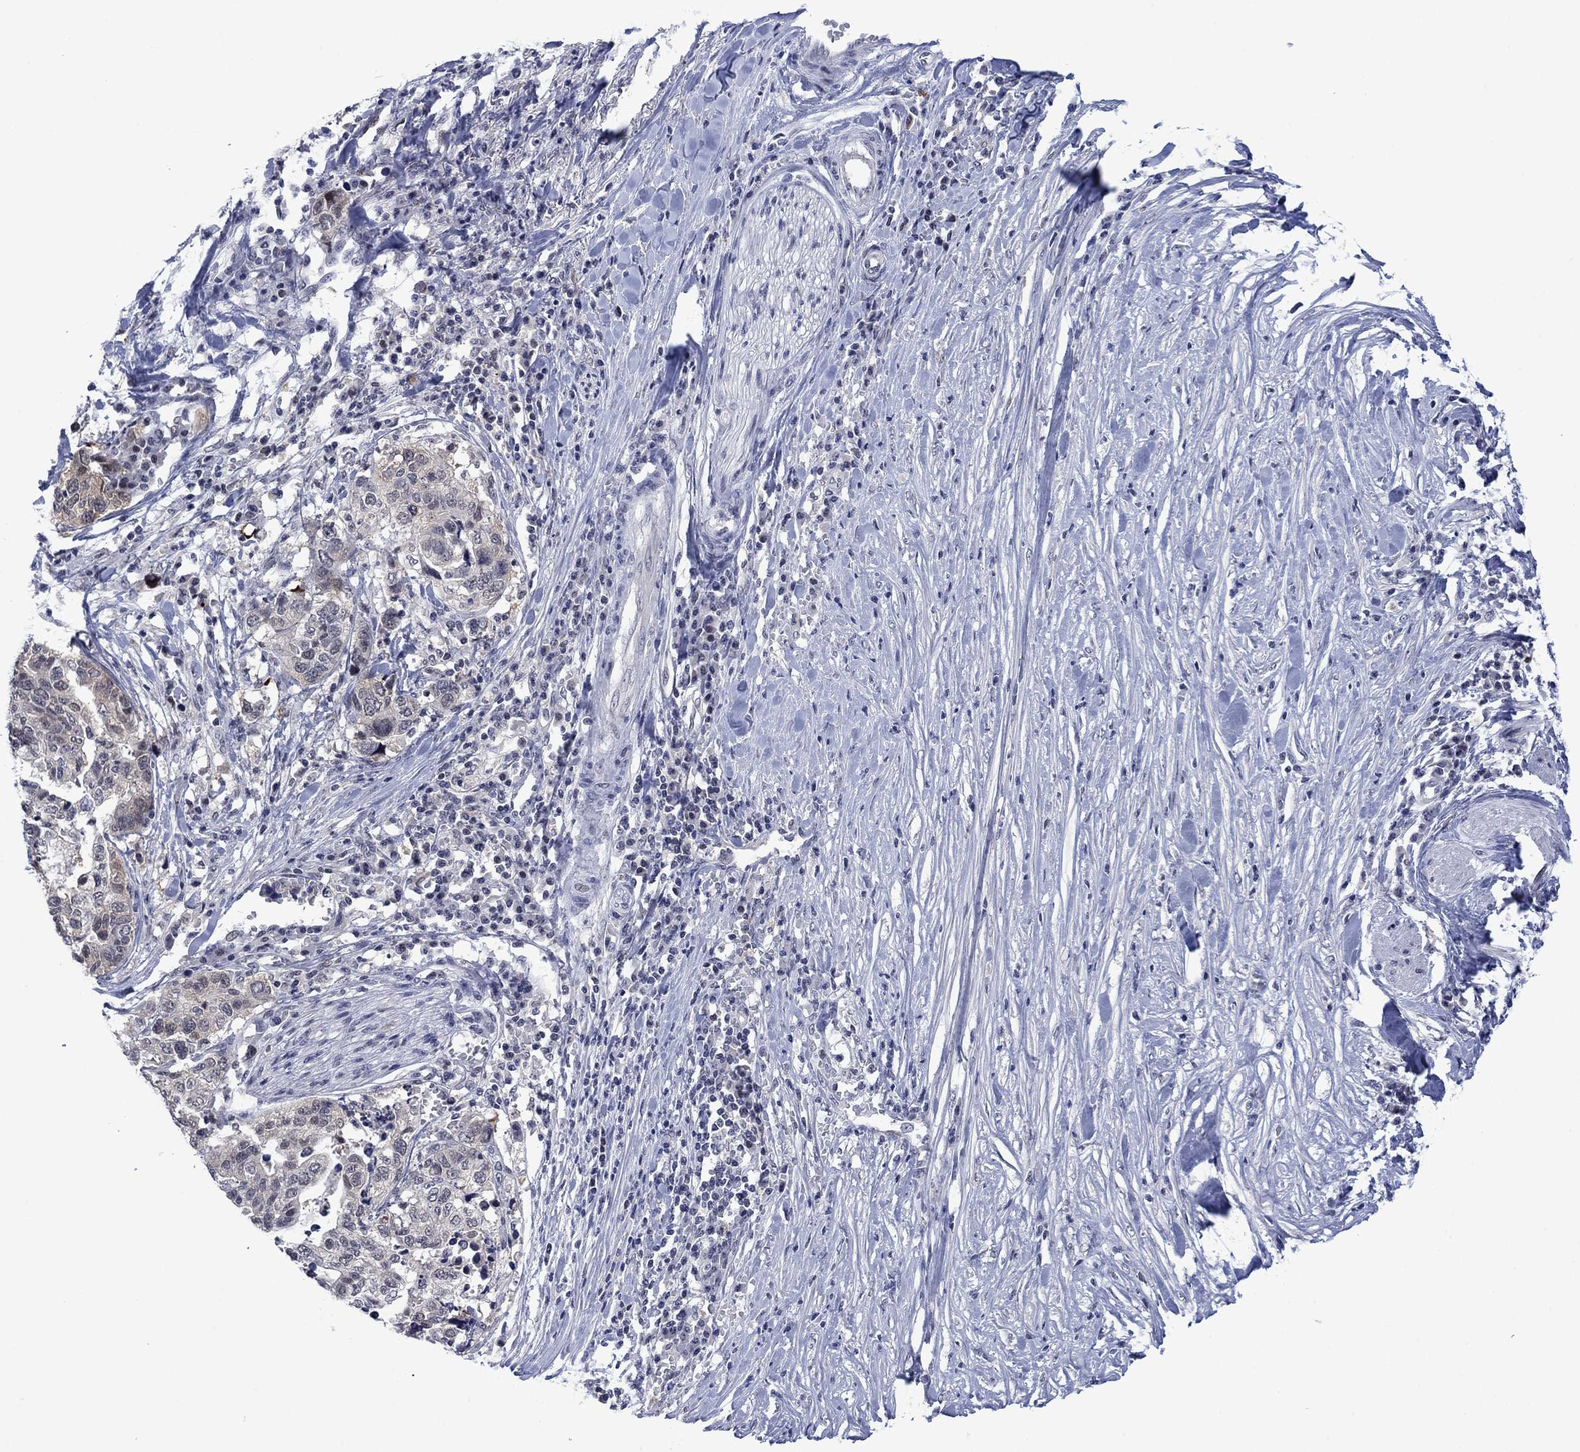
{"staining": {"intensity": "negative", "quantity": "none", "location": "none"}, "tissue": "stomach cancer", "cell_type": "Tumor cells", "image_type": "cancer", "snomed": [{"axis": "morphology", "description": "Adenocarcinoma, NOS"}, {"axis": "topography", "description": "Stomach, upper"}], "caption": "The micrograph displays no staining of tumor cells in adenocarcinoma (stomach). (Stains: DAB (3,3'-diaminobenzidine) IHC with hematoxylin counter stain, Microscopy: brightfield microscopy at high magnification).", "gene": "AGL", "patient": {"sex": "female", "age": 67}}